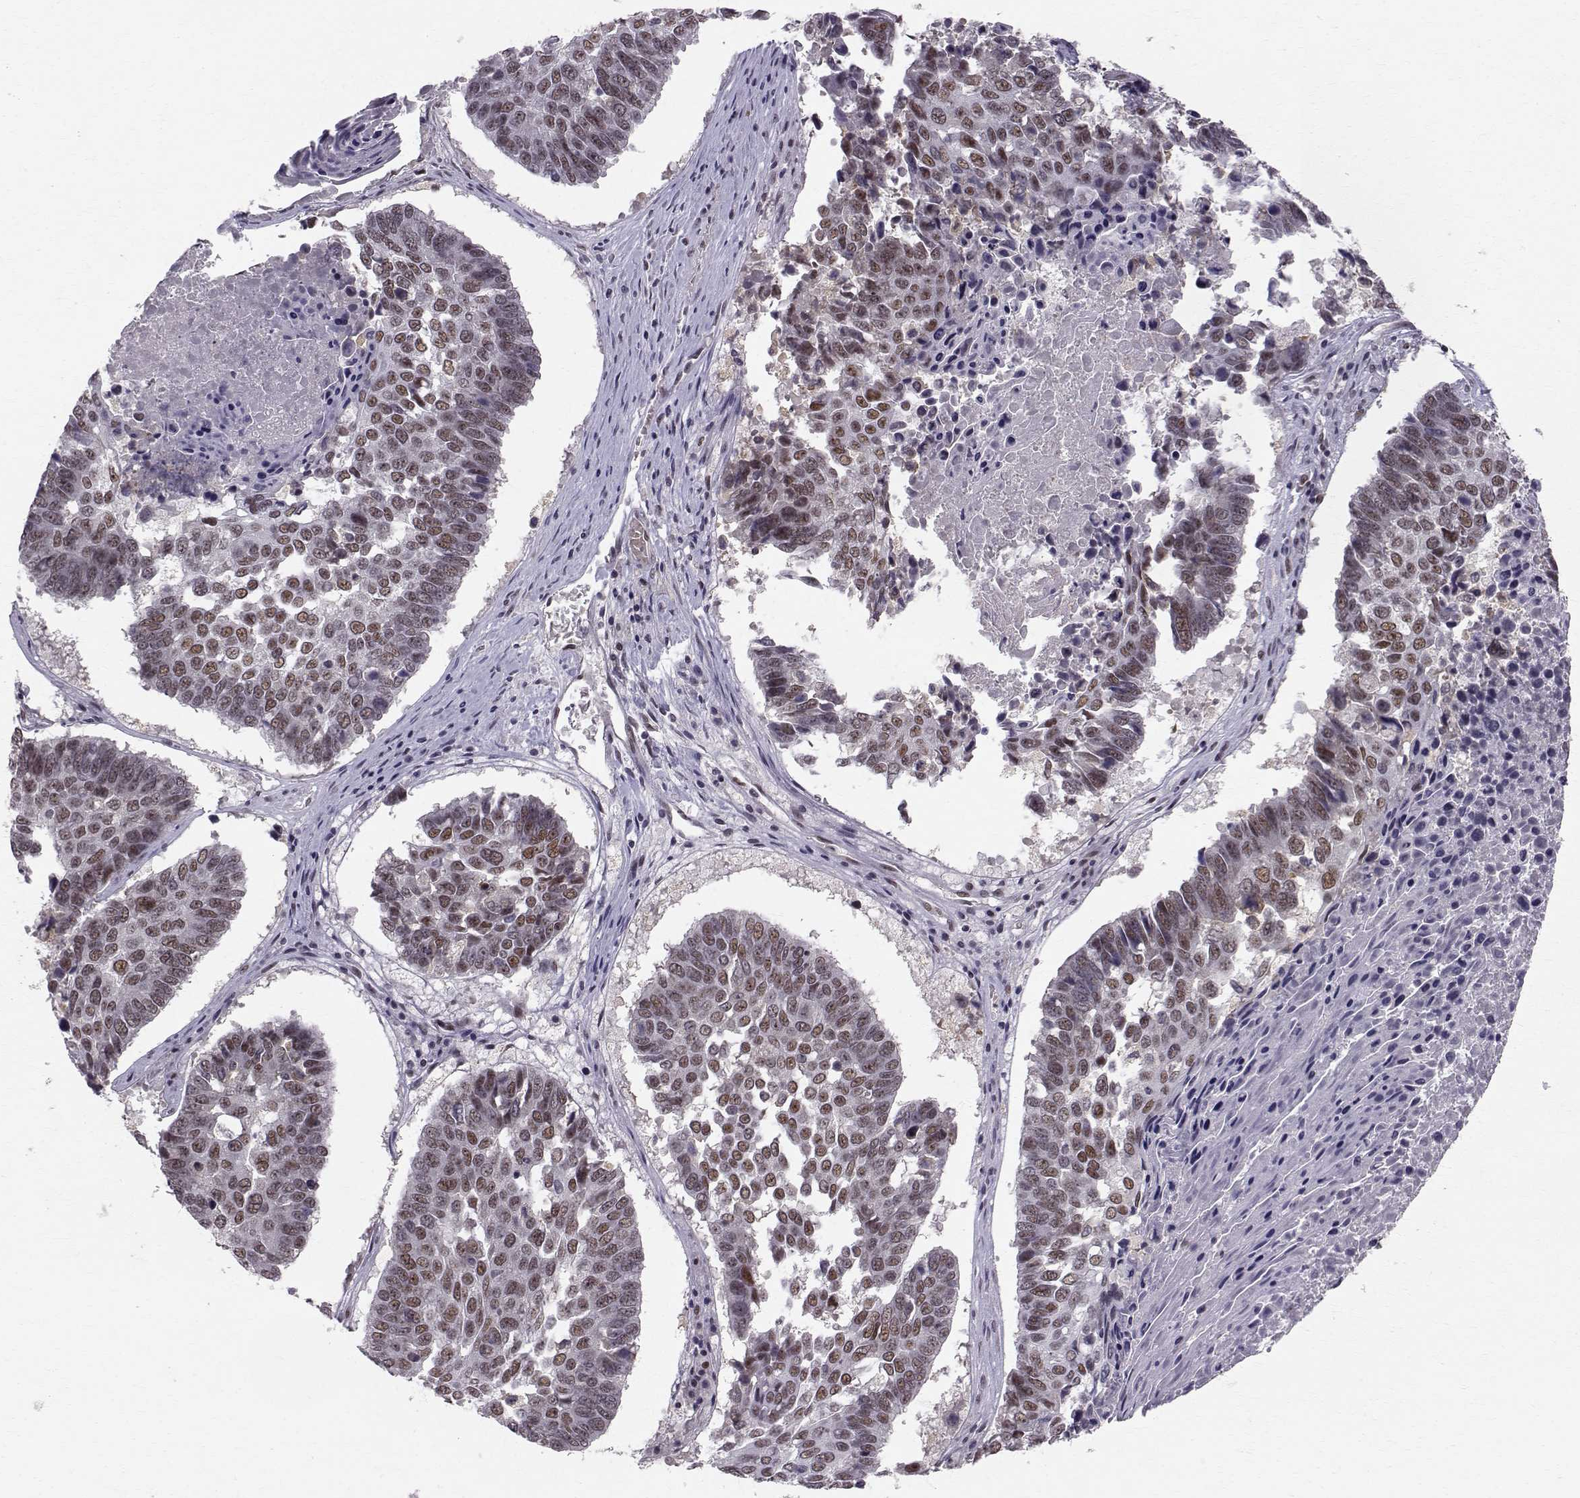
{"staining": {"intensity": "strong", "quantity": "<25%", "location": "nuclear"}, "tissue": "lung cancer", "cell_type": "Tumor cells", "image_type": "cancer", "snomed": [{"axis": "morphology", "description": "Squamous cell carcinoma, NOS"}, {"axis": "topography", "description": "Lung"}], "caption": "About <25% of tumor cells in human squamous cell carcinoma (lung) demonstrate strong nuclear protein positivity as visualized by brown immunohistochemical staining.", "gene": "RPP38", "patient": {"sex": "male", "age": 73}}